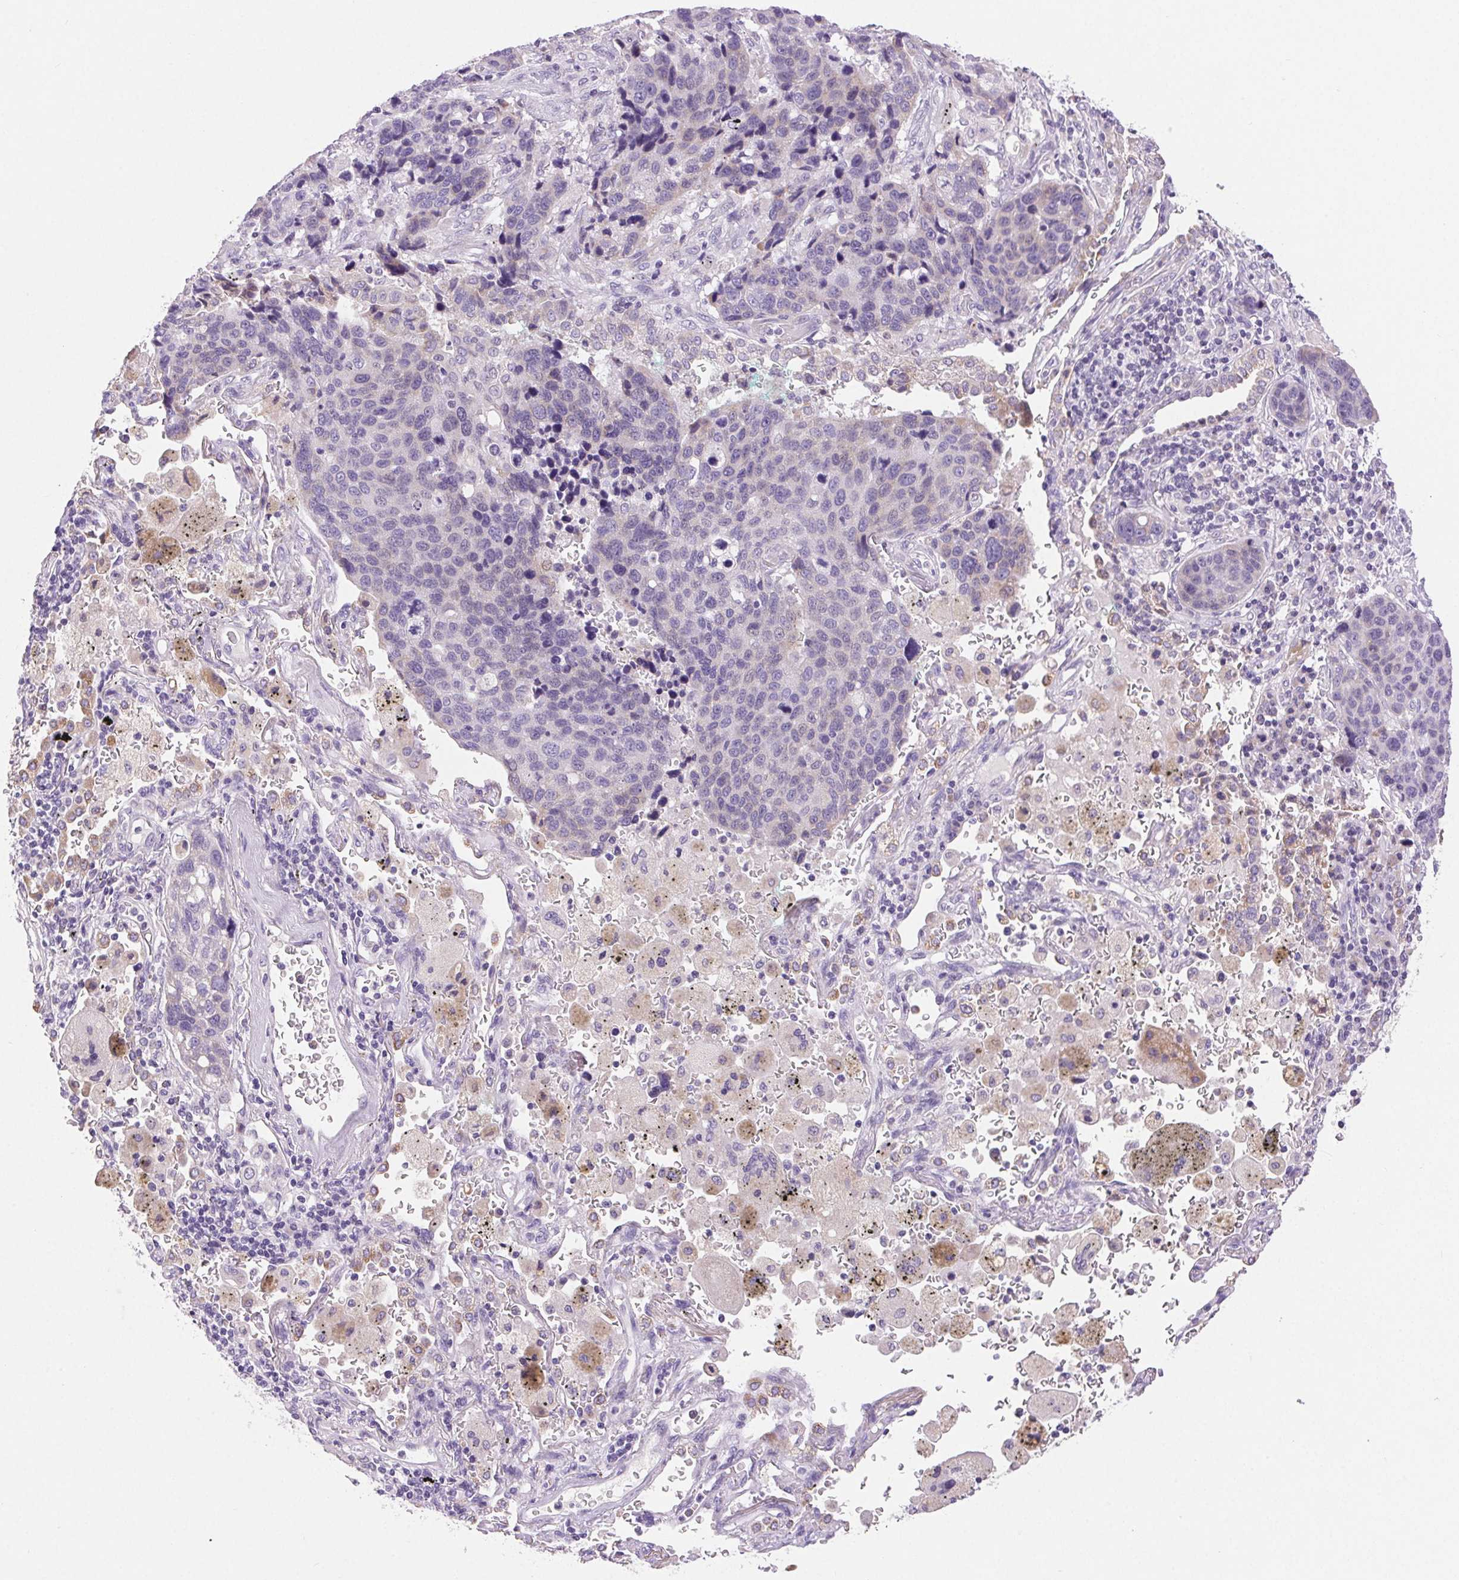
{"staining": {"intensity": "negative", "quantity": "none", "location": "none"}, "tissue": "lung cancer", "cell_type": "Tumor cells", "image_type": "cancer", "snomed": [{"axis": "morphology", "description": "Squamous cell carcinoma, NOS"}, {"axis": "topography", "description": "Lymph node"}, {"axis": "topography", "description": "Lung"}], "caption": "Immunohistochemistry histopathology image of neoplastic tissue: human lung squamous cell carcinoma stained with DAB (3,3'-diaminobenzidine) displays no significant protein expression in tumor cells.", "gene": "ARHGAP11B", "patient": {"sex": "male", "age": 61}}